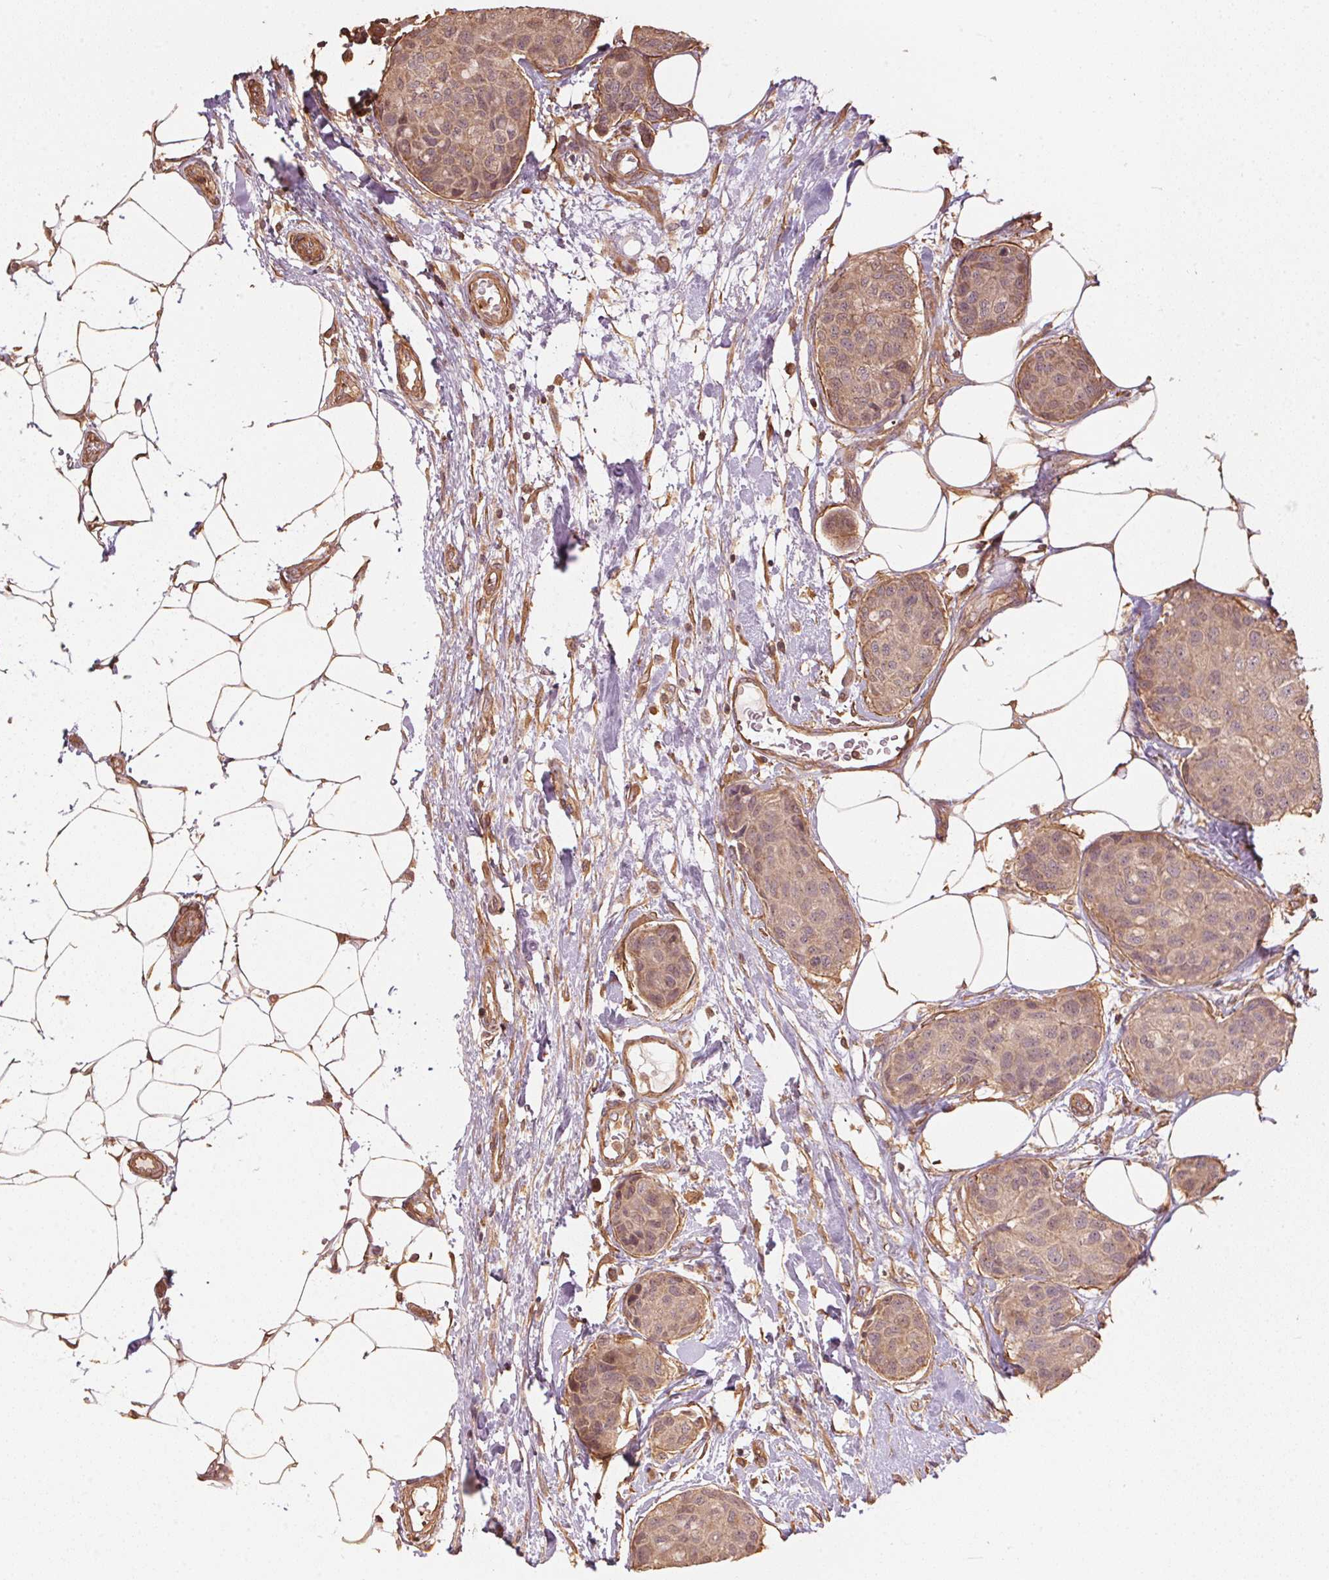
{"staining": {"intensity": "weak", "quantity": ">75%", "location": "cytoplasmic/membranous"}, "tissue": "breast cancer", "cell_type": "Tumor cells", "image_type": "cancer", "snomed": [{"axis": "morphology", "description": "Duct carcinoma"}, {"axis": "topography", "description": "Breast"}], "caption": "Human breast cancer stained with a protein marker reveals weak staining in tumor cells.", "gene": "QDPR", "patient": {"sex": "female", "age": 80}}